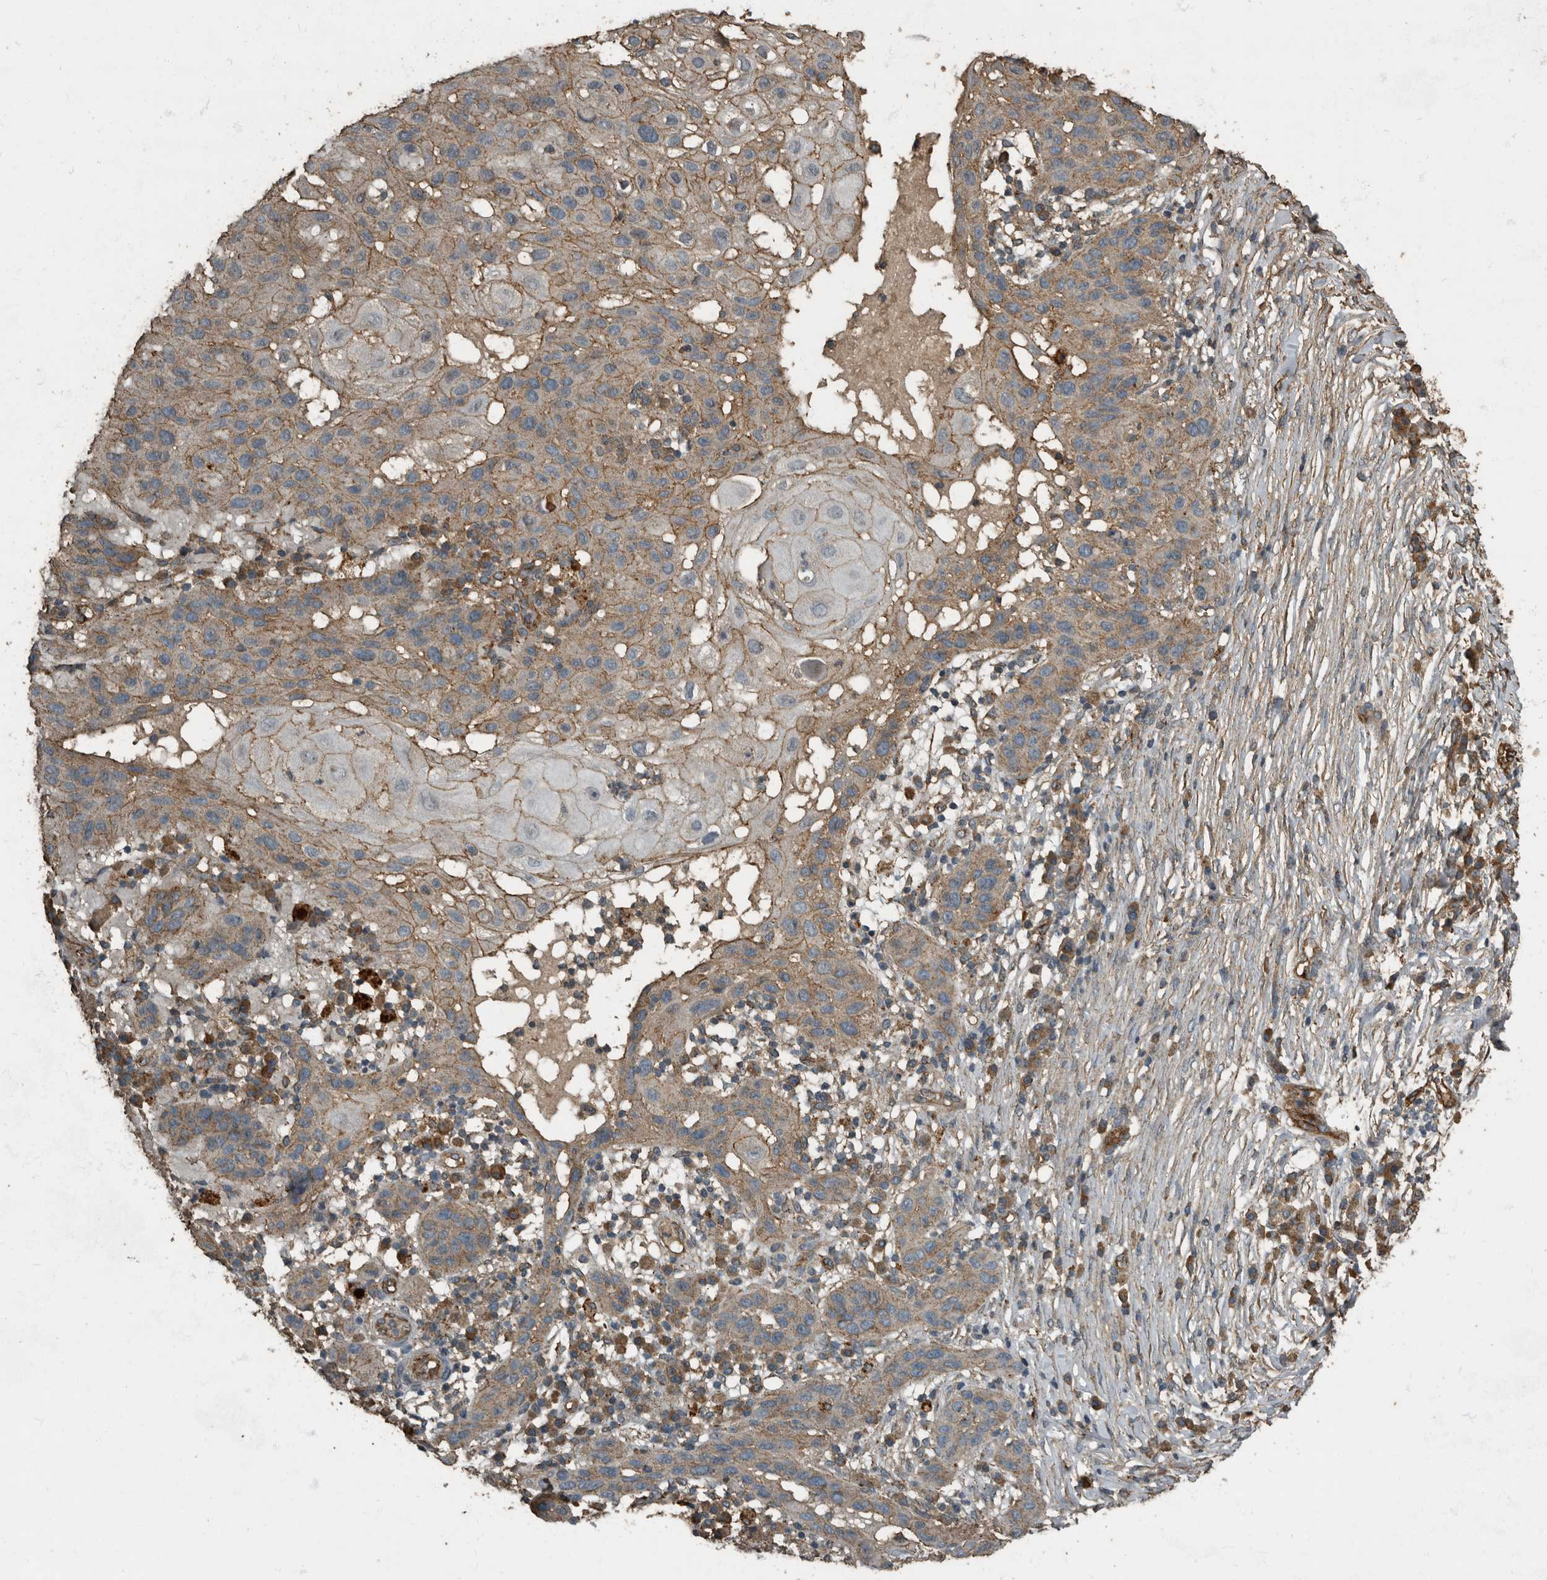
{"staining": {"intensity": "weak", "quantity": ">75%", "location": "cytoplasmic/membranous"}, "tissue": "skin cancer", "cell_type": "Tumor cells", "image_type": "cancer", "snomed": [{"axis": "morphology", "description": "Normal tissue, NOS"}, {"axis": "morphology", "description": "Squamous cell carcinoma, NOS"}, {"axis": "topography", "description": "Skin"}], "caption": "Human skin cancer stained with a brown dye exhibits weak cytoplasmic/membranous positive staining in approximately >75% of tumor cells.", "gene": "IL15RA", "patient": {"sex": "female", "age": 96}}